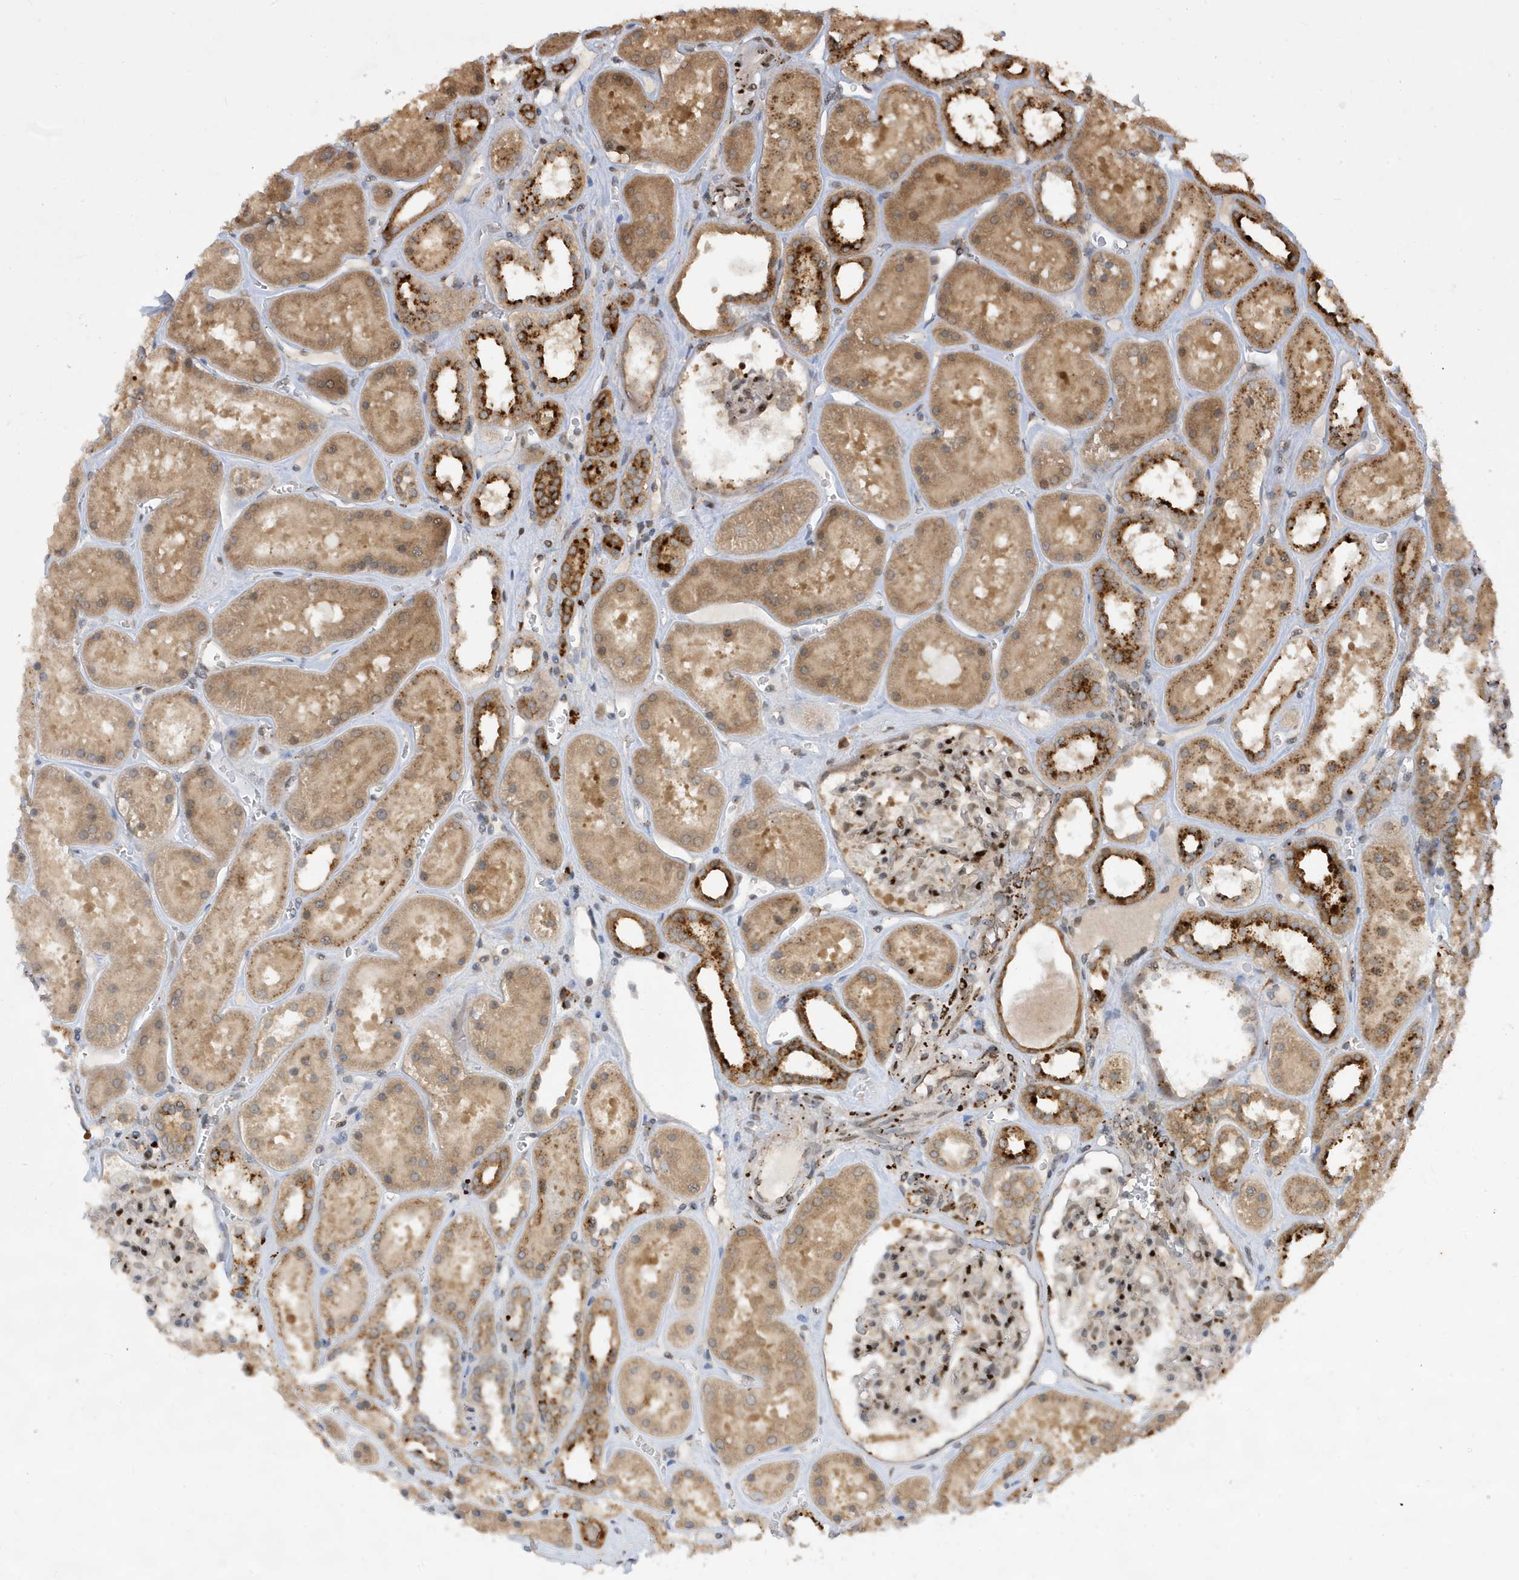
{"staining": {"intensity": "moderate", "quantity": "25%-75%", "location": "cytoplasmic/membranous,nuclear"}, "tissue": "kidney", "cell_type": "Cells in glomeruli", "image_type": "normal", "snomed": [{"axis": "morphology", "description": "Normal tissue, NOS"}, {"axis": "topography", "description": "Kidney"}], "caption": "Moderate cytoplasmic/membranous,nuclear positivity is present in about 25%-75% of cells in glomeruli in normal kidney.", "gene": "ZNF507", "patient": {"sex": "female", "age": 41}}